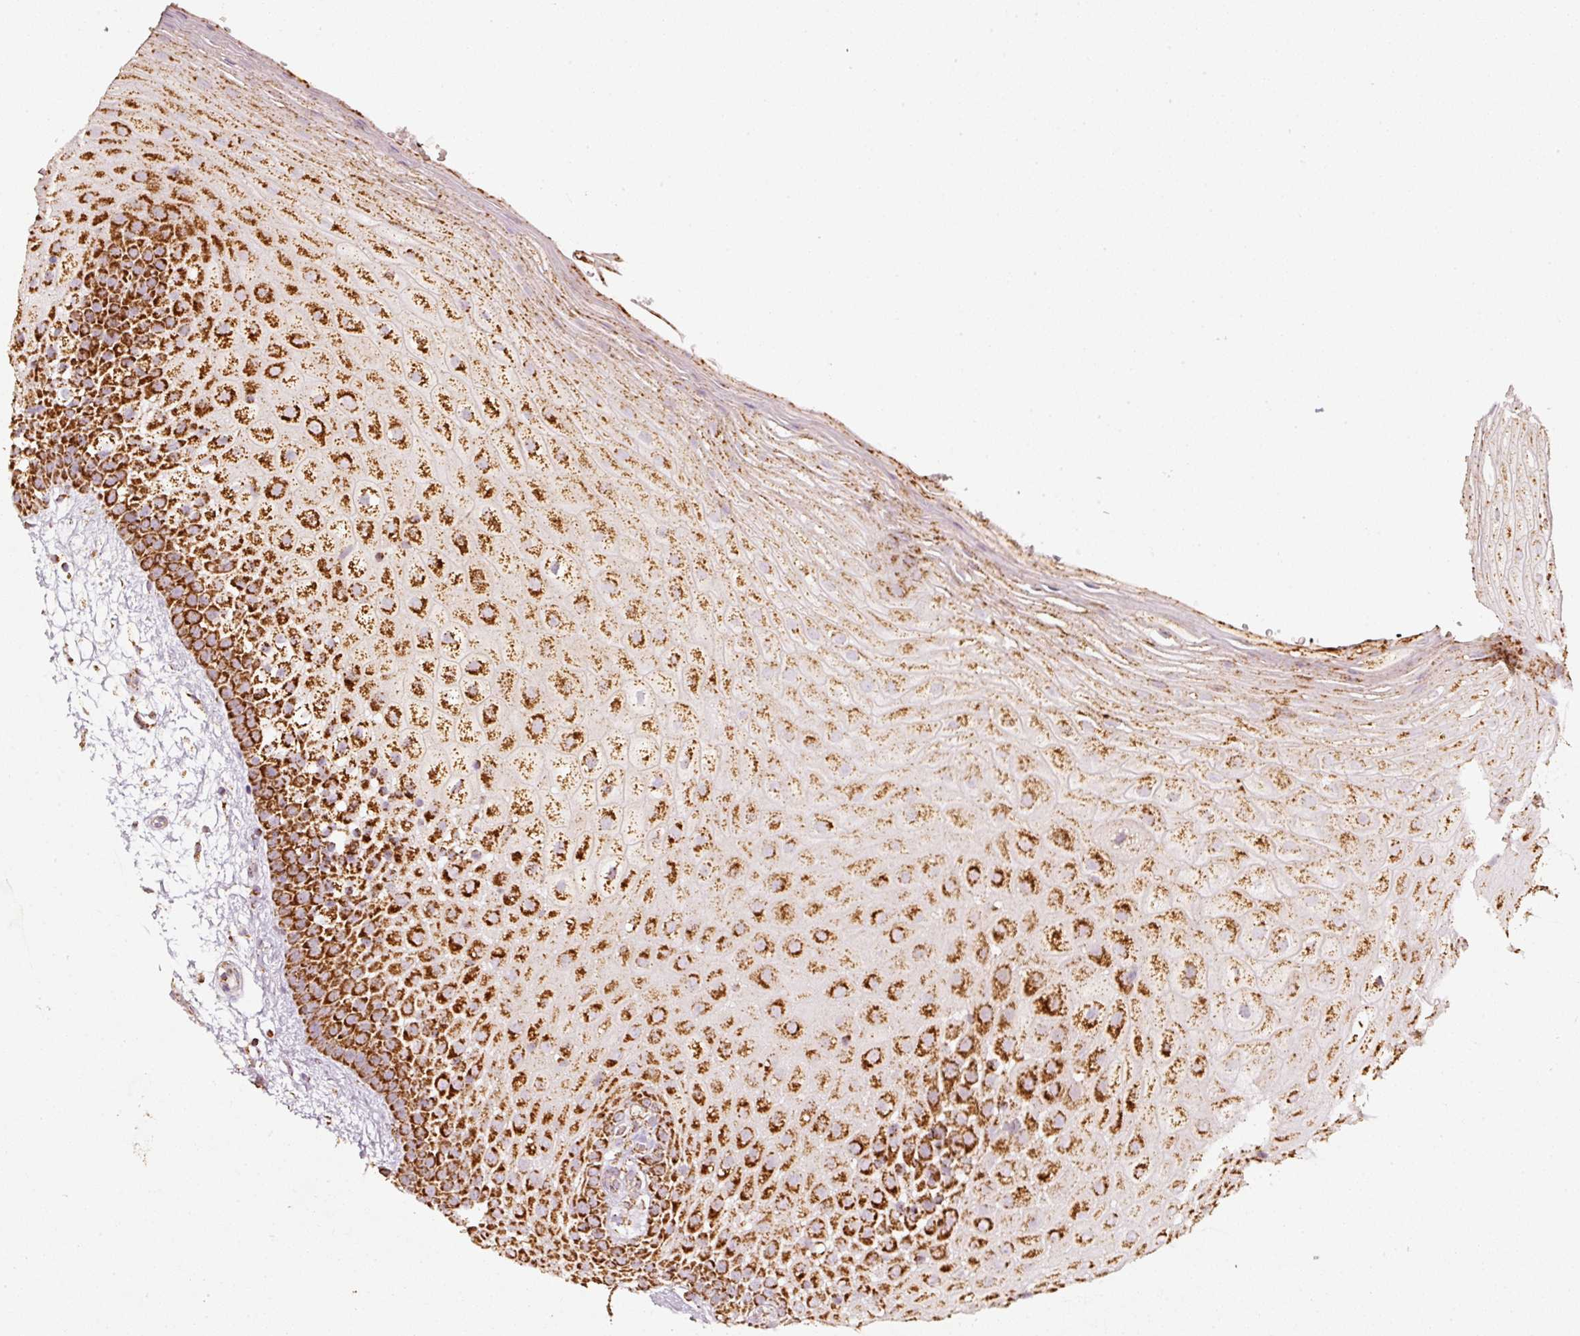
{"staining": {"intensity": "strong", "quantity": ">75%", "location": "cytoplasmic/membranous"}, "tissue": "oral mucosa", "cell_type": "Squamous epithelial cells", "image_type": "normal", "snomed": [{"axis": "morphology", "description": "Normal tissue, NOS"}, {"axis": "morphology", "description": "Squamous cell carcinoma, NOS"}, {"axis": "topography", "description": "Oral tissue"}, {"axis": "topography", "description": "Tounge, NOS"}, {"axis": "topography", "description": "Head-Neck"}], "caption": "Approximately >75% of squamous epithelial cells in normal human oral mucosa demonstrate strong cytoplasmic/membranous protein positivity as visualized by brown immunohistochemical staining.", "gene": "UQCRC1", "patient": {"sex": "male", "age": 76}}